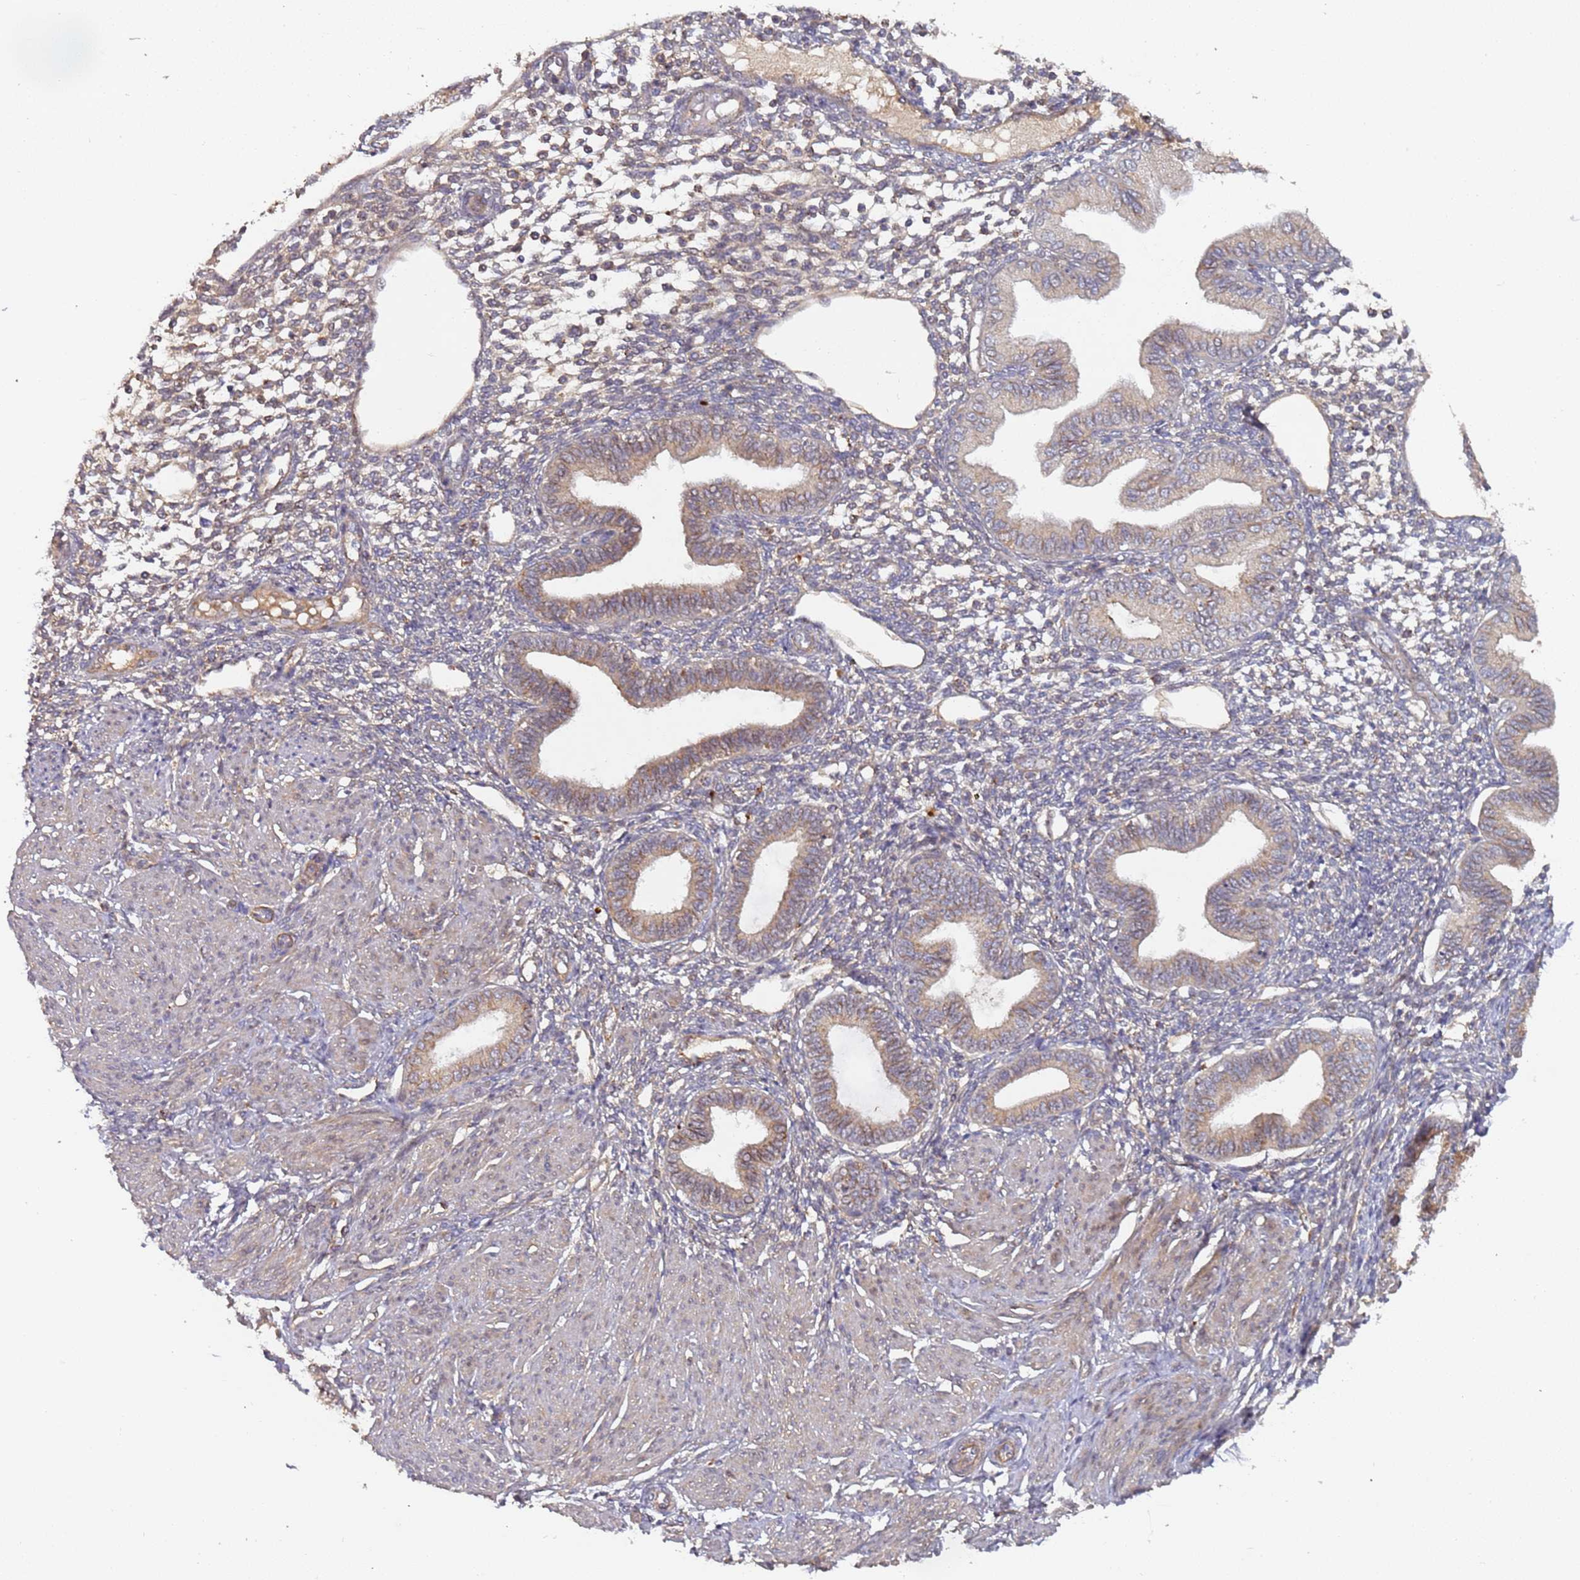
{"staining": {"intensity": "weak", "quantity": "25%-75%", "location": "cytoplasmic/membranous"}, "tissue": "endometrium", "cell_type": "Cells in endometrial stroma", "image_type": "normal", "snomed": [{"axis": "morphology", "description": "Normal tissue, NOS"}, {"axis": "topography", "description": "Endometrium"}], "caption": "Benign endometrium demonstrates weak cytoplasmic/membranous staining in approximately 25%-75% of cells in endometrial stroma, visualized by immunohistochemistry.", "gene": "KANSL1L", "patient": {"sex": "female", "age": 53}}